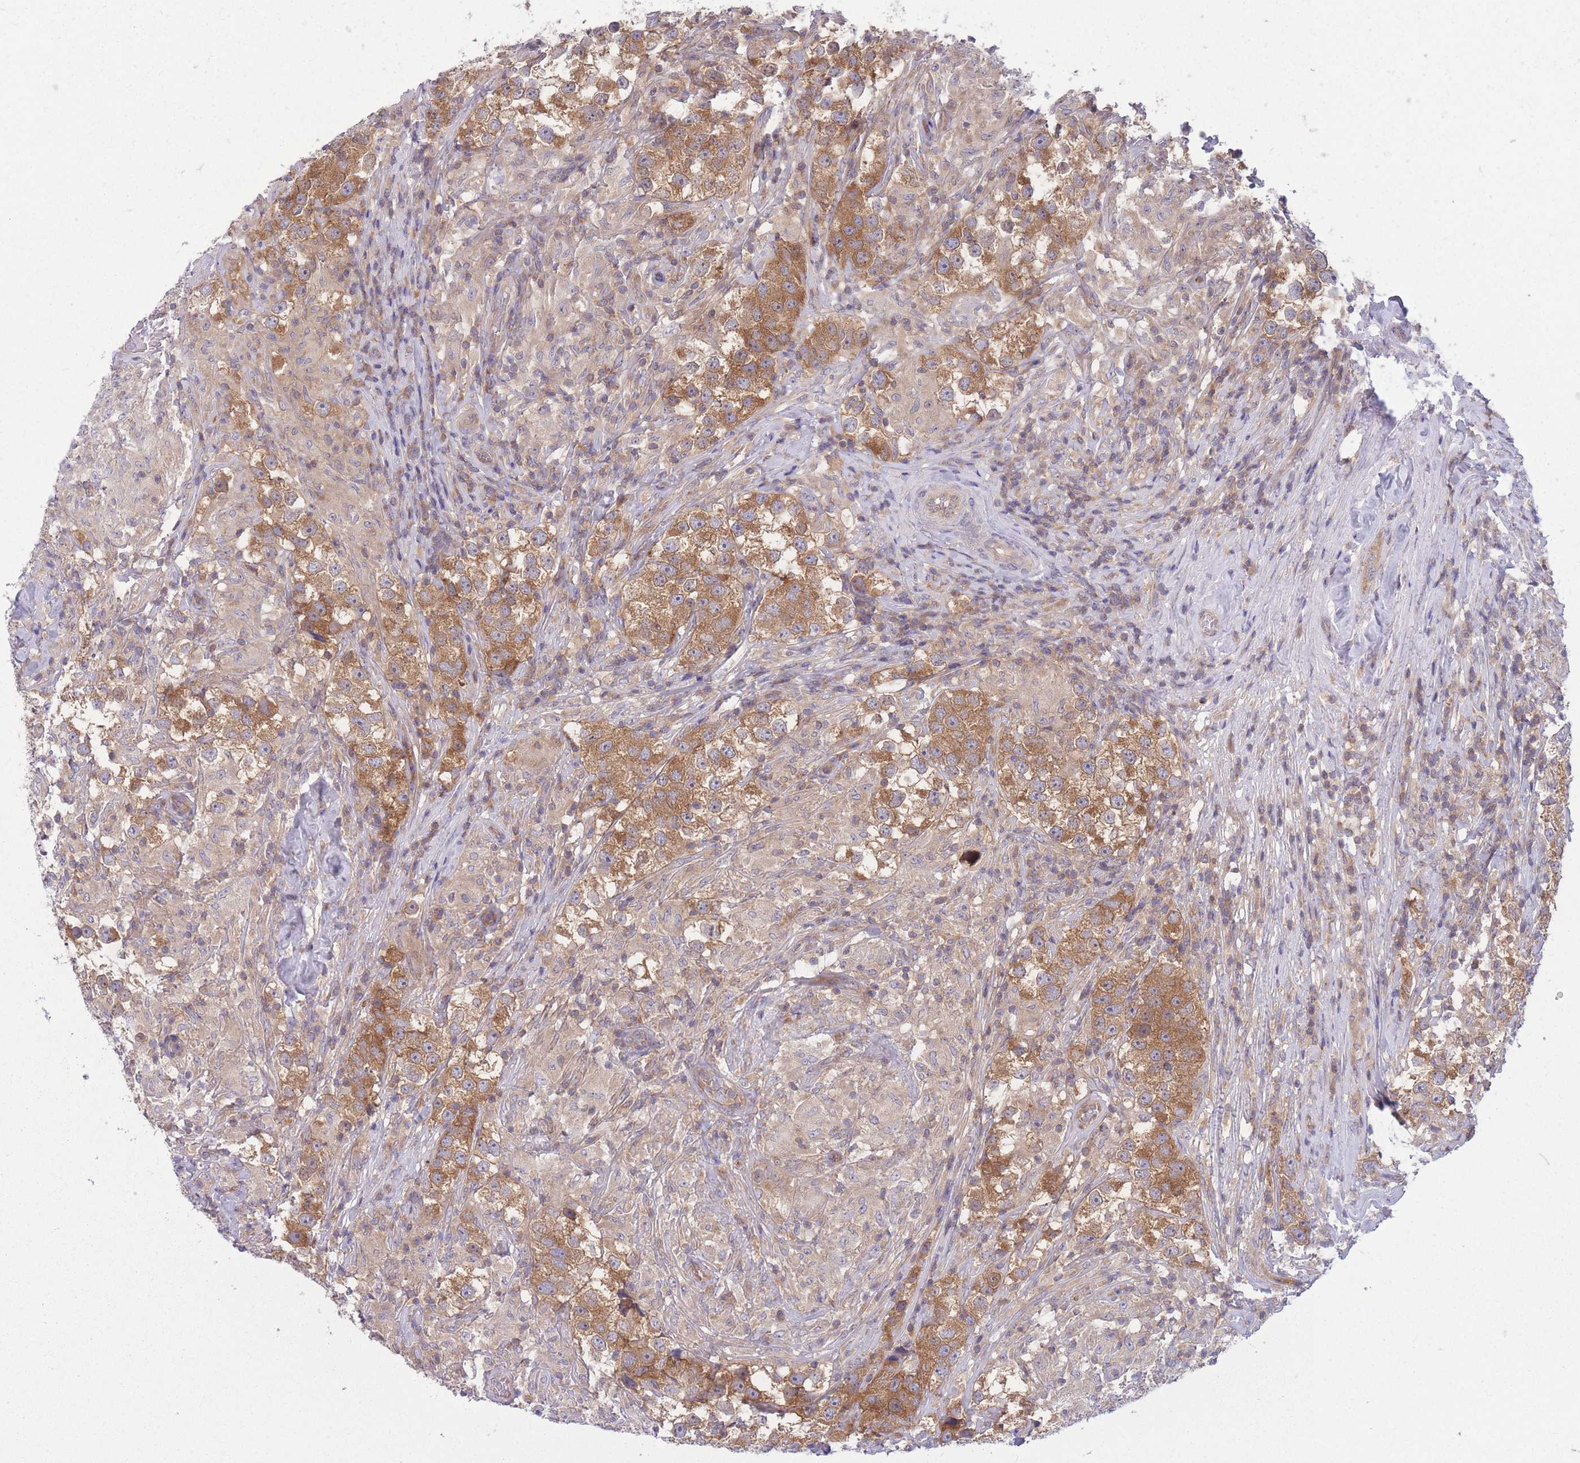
{"staining": {"intensity": "moderate", "quantity": ">75%", "location": "cytoplasmic/membranous"}, "tissue": "testis cancer", "cell_type": "Tumor cells", "image_type": "cancer", "snomed": [{"axis": "morphology", "description": "Seminoma, NOS"}, {"axis": "topography", "description": "Testis"}], "caption": "High-power microscopy captured an IHC micrograph of testis cancer, revealing moderate cytoplasmic/membranous positivity in about >75% of tumor cells. The staining was performed using DAB (3,3'-diaminobenzidine), with brown indicating positive protein expression. Nuclei are stained blue with hematoxylin.", "gene": "PFDN6", "patient": {"sex": "male", "age": 46}}